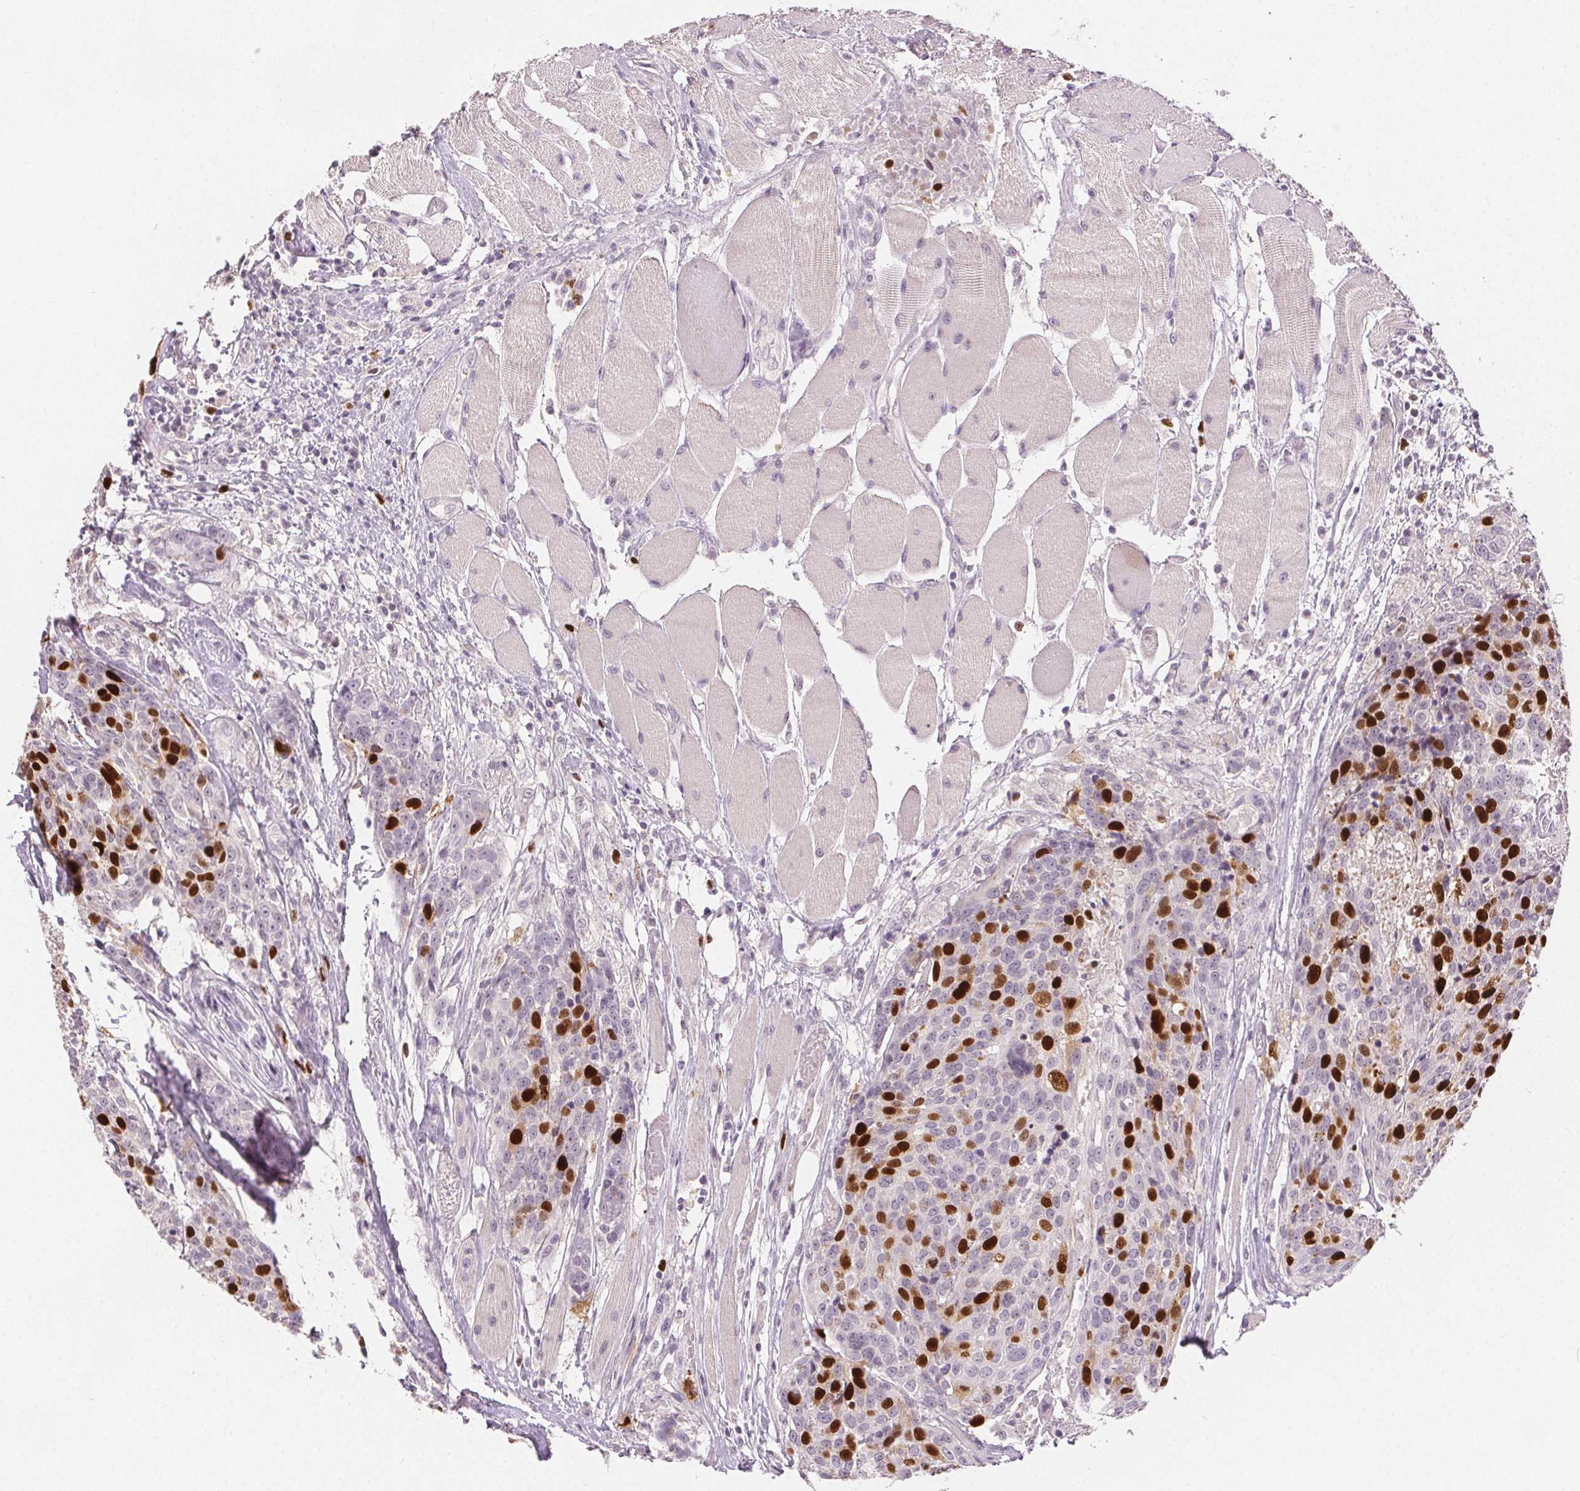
{"staining": {"intensity": "strong", "quantity": "25%-75%", "location": "nuclear"}, "tissue": "head and neck cancer", "cell_type": "Tumor cells", "image_type": "cancer", "snomed": [{"axis": "morphology", "description": "Squamous cell carcinoma, NOS"}, {"axis": "topography", "description": "Oral tissue"}, {"axis": "topography", "description": "Head-Neck"}], "caption": "Head and neck squamous cell carcinoma was stained to show a protein in brown. There is high levels of strong nuclear positivity in approximately 25%-75% of tumor cells.", "gene": "ANLN", "patient": {"sex": "male", "age": 64}}